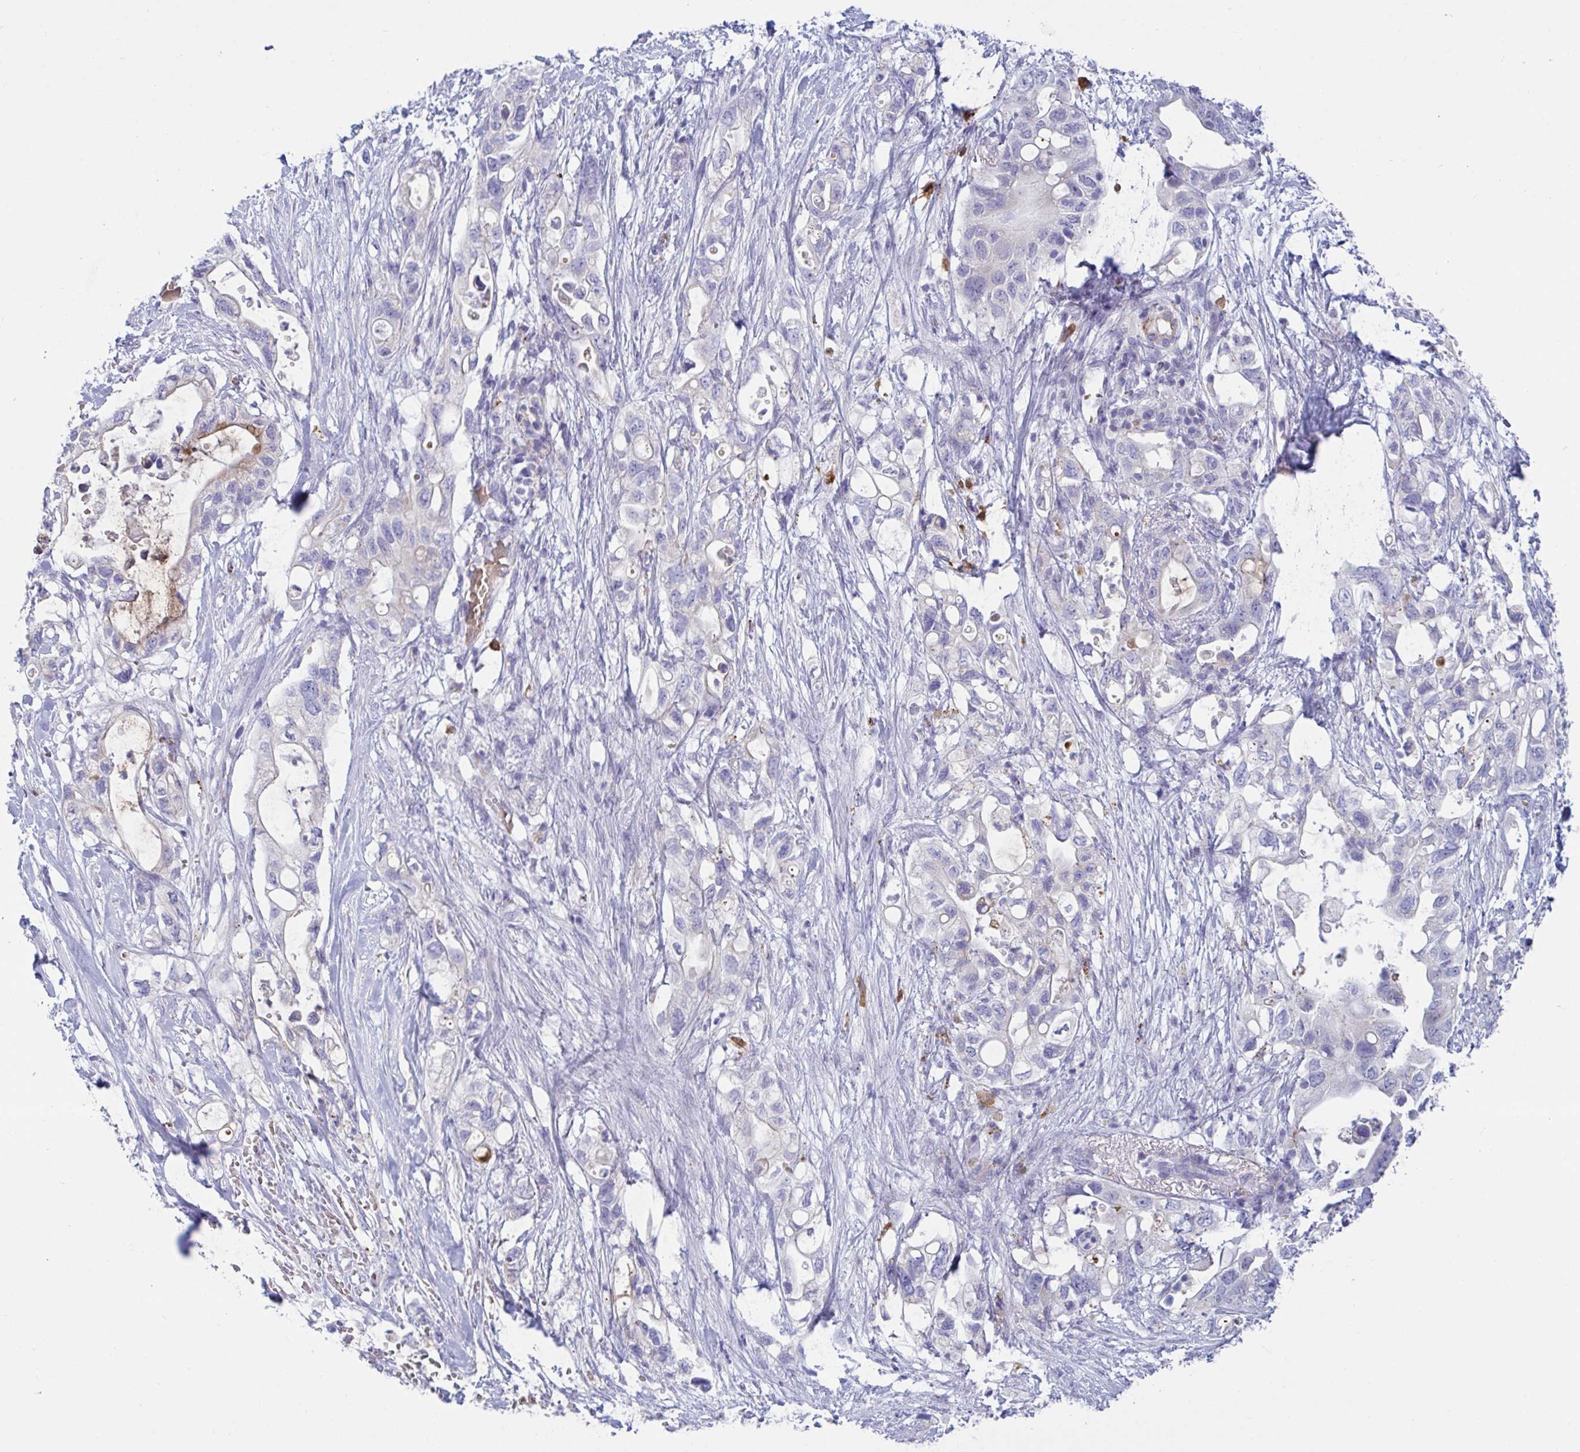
{"staining": {"intensity": "negative", "quantity": "none", "location": "none"}, "tissue": "pancreatic cancer", "cell_type": "Tumor cells", "image_type": "cancer", "snomed": [{"axis": "morphology", "description": "Adenocarcinoma, NOS"}, {"axis": "topography", "description": "Pancreas"}], "caption": "Immunohistochemistry image of neoplastic tissue: human pancreatic adenocarcinoma stained with DAB (3,3'-diaminobenzidine) displays no significant protein expression in tumor cells.", "gene": "TAS2R38", "patient": {"sex": "female", "age": 72}}